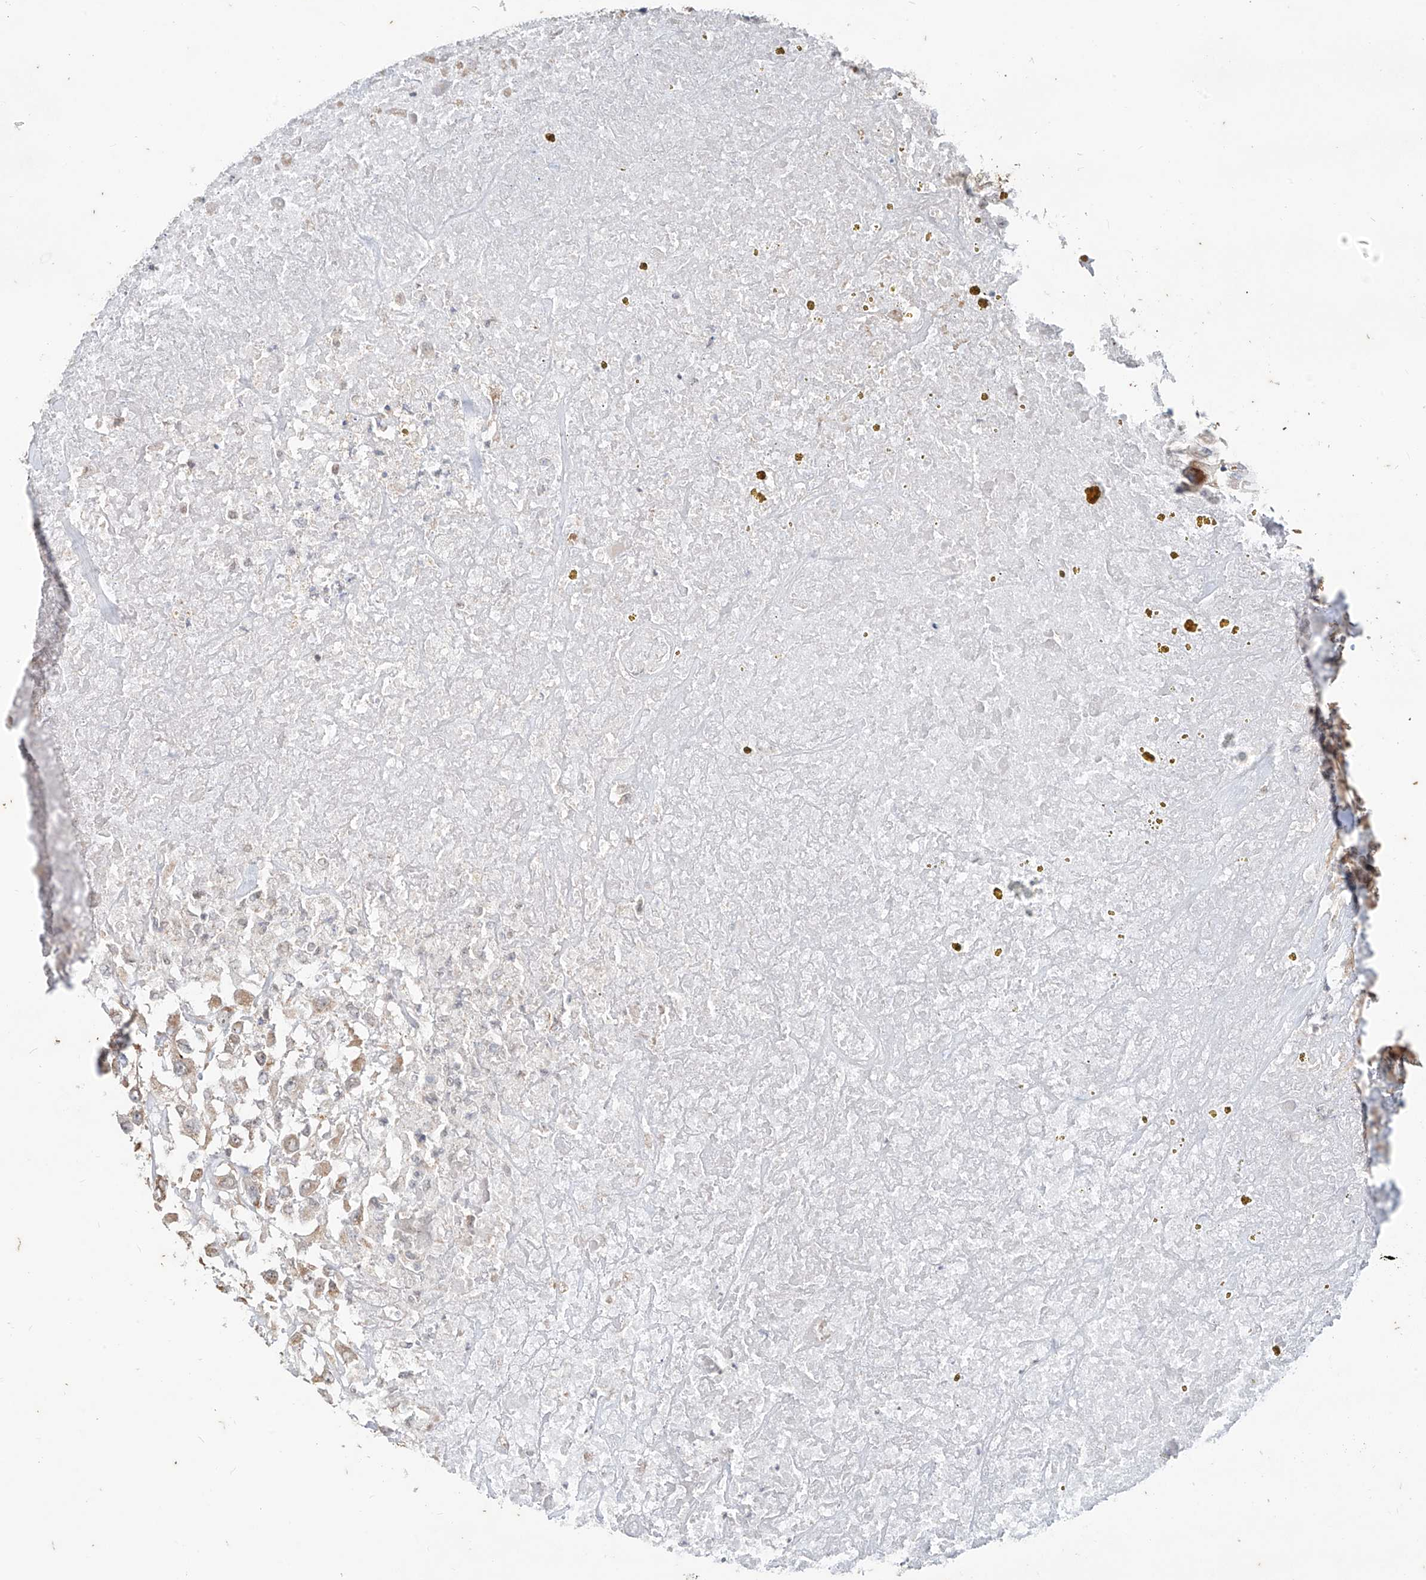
{"staining": {"intensity": "moderate", "quantity": "25%-75%", "location": "cytoplasmic/membranous"}, "tissue": "renal cancer", "cell_type": "Tumor cells", "image_type": "cancer", "snomed": [{"axis": "morphology", "description": "Adenocarcinoma, NOS"}, {"axis": "topography", "description": "Kidney"}], "caption": "A brown stain highlights moderate cytoplasmic/membranous positivity of a protein in renal cancer (adenocarcinoma) tumor cells. (Brightfield microscopy of DAB IHC at high magnification).", "gene": "MTUS2", "patient": {"sex": "female", "age": 52}}